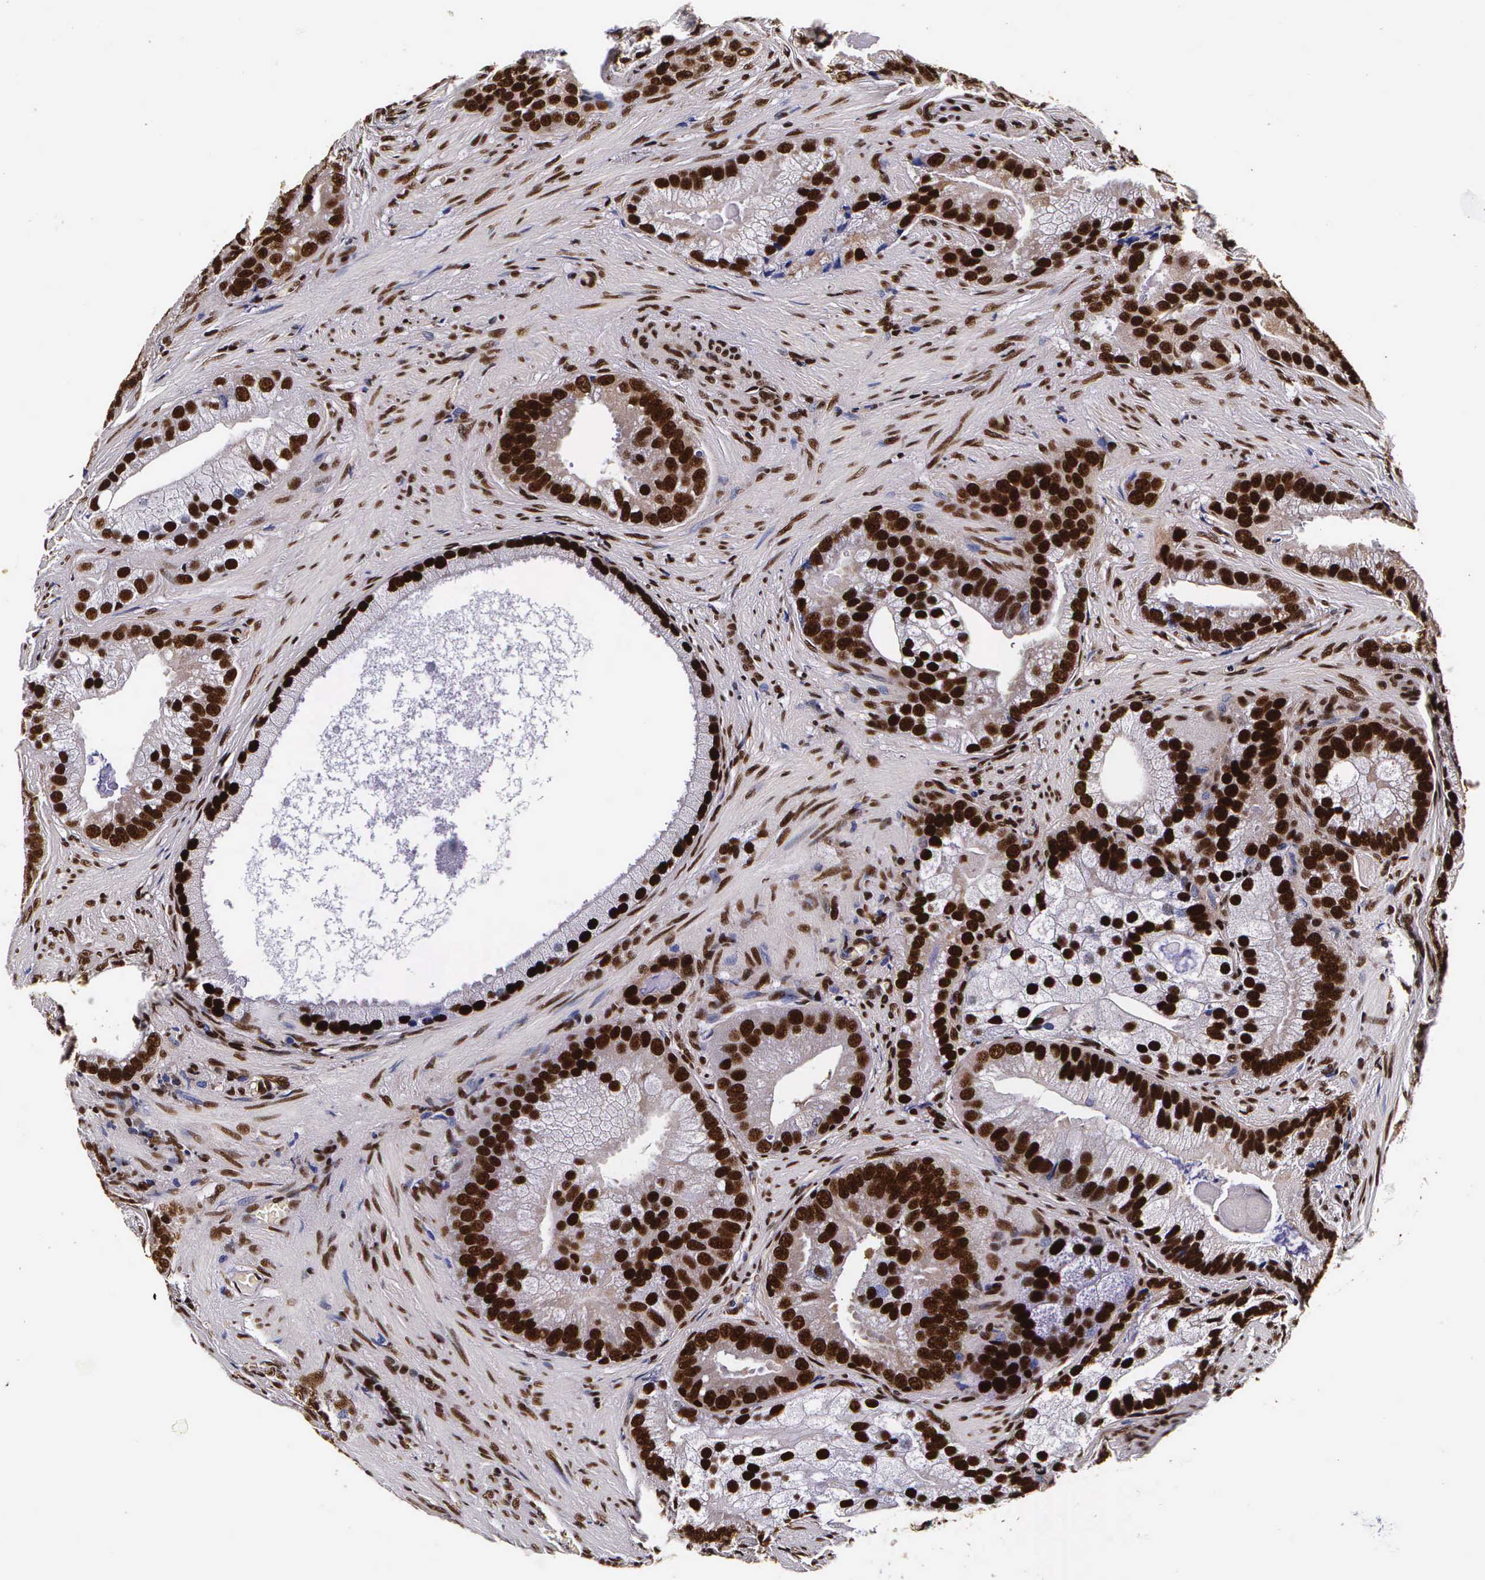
{"staining": {"intensity": "strong", "quantity": ">75%", "location": "nuclear"}, "tissue": "prostate cancer", "cell_type": "Tumor cells", "image_type": "cancer", "snomed": [{"axis": "morphology", "description": "Adenocarcinoma, Low grade"}, {"axis": "topography", "description": "Prostate"}], "caption": "High-power microscopy captured an immunohistochemistry (IHC) photomicrograph of prostate cancer, revealing strong nuclear expression in about >75% of tumor cells.", "gene": "PABPN1", "patient": {"sex": "male", "age": 71}}